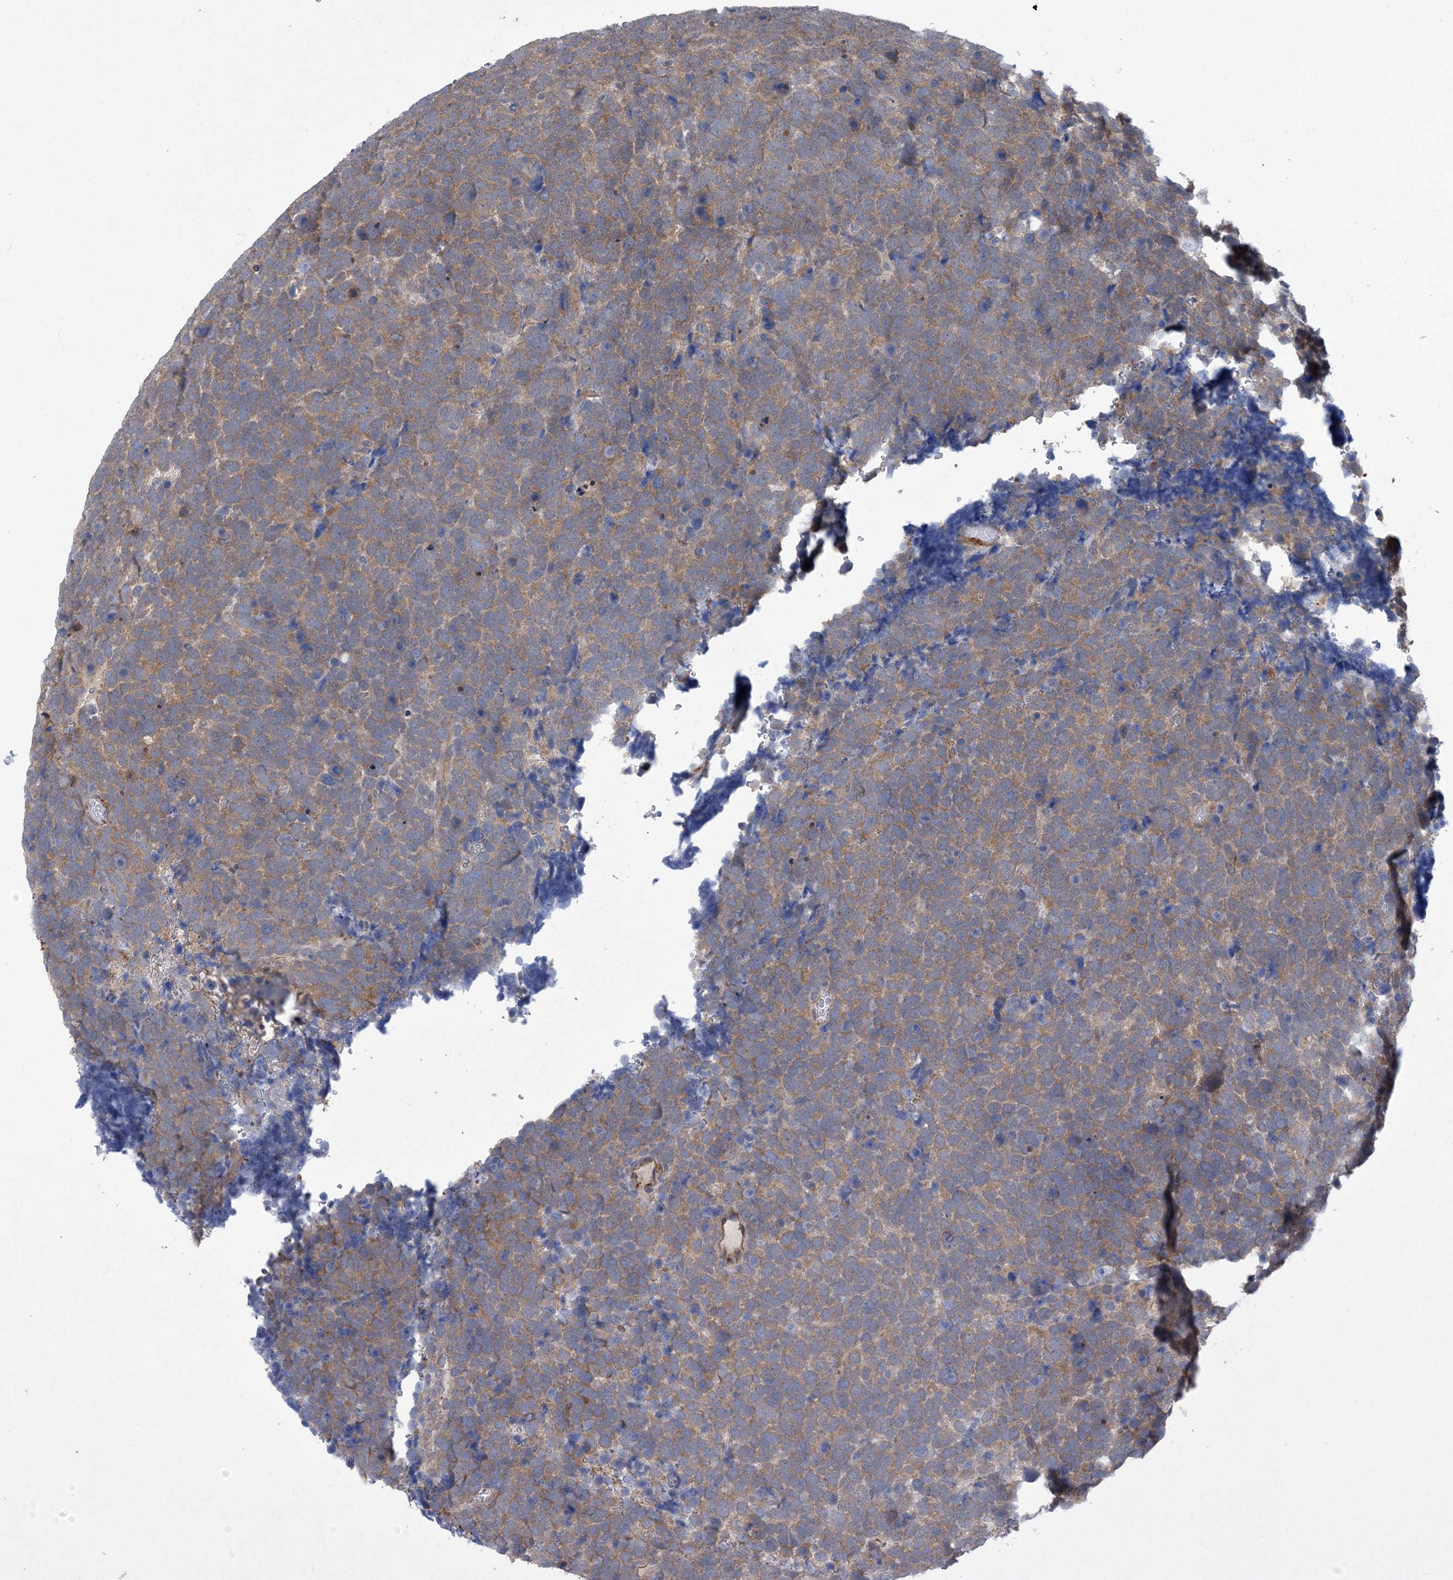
{"staining": {"intensity": "weak", "quantity": ">75%", "location": "cytoplasmic/membranous"}, "tissue": "urothelial cancer", "cell_type": "Tumor cells", "image_type": "cancer", "snomed": [{"axis": "morphology", "description": "Urothelial carcinoma, High grade"}, {"axis": "topography", "description": "Urinary bladder"}], "caption": "Protein staining of high-grade urothelial carcinoma tissue shows weak cytoplasmic/membranous positivity in about >75% of tumor cells.", "gene": "HIKESHI", "patient": {"sex": "female", "age": 82}}